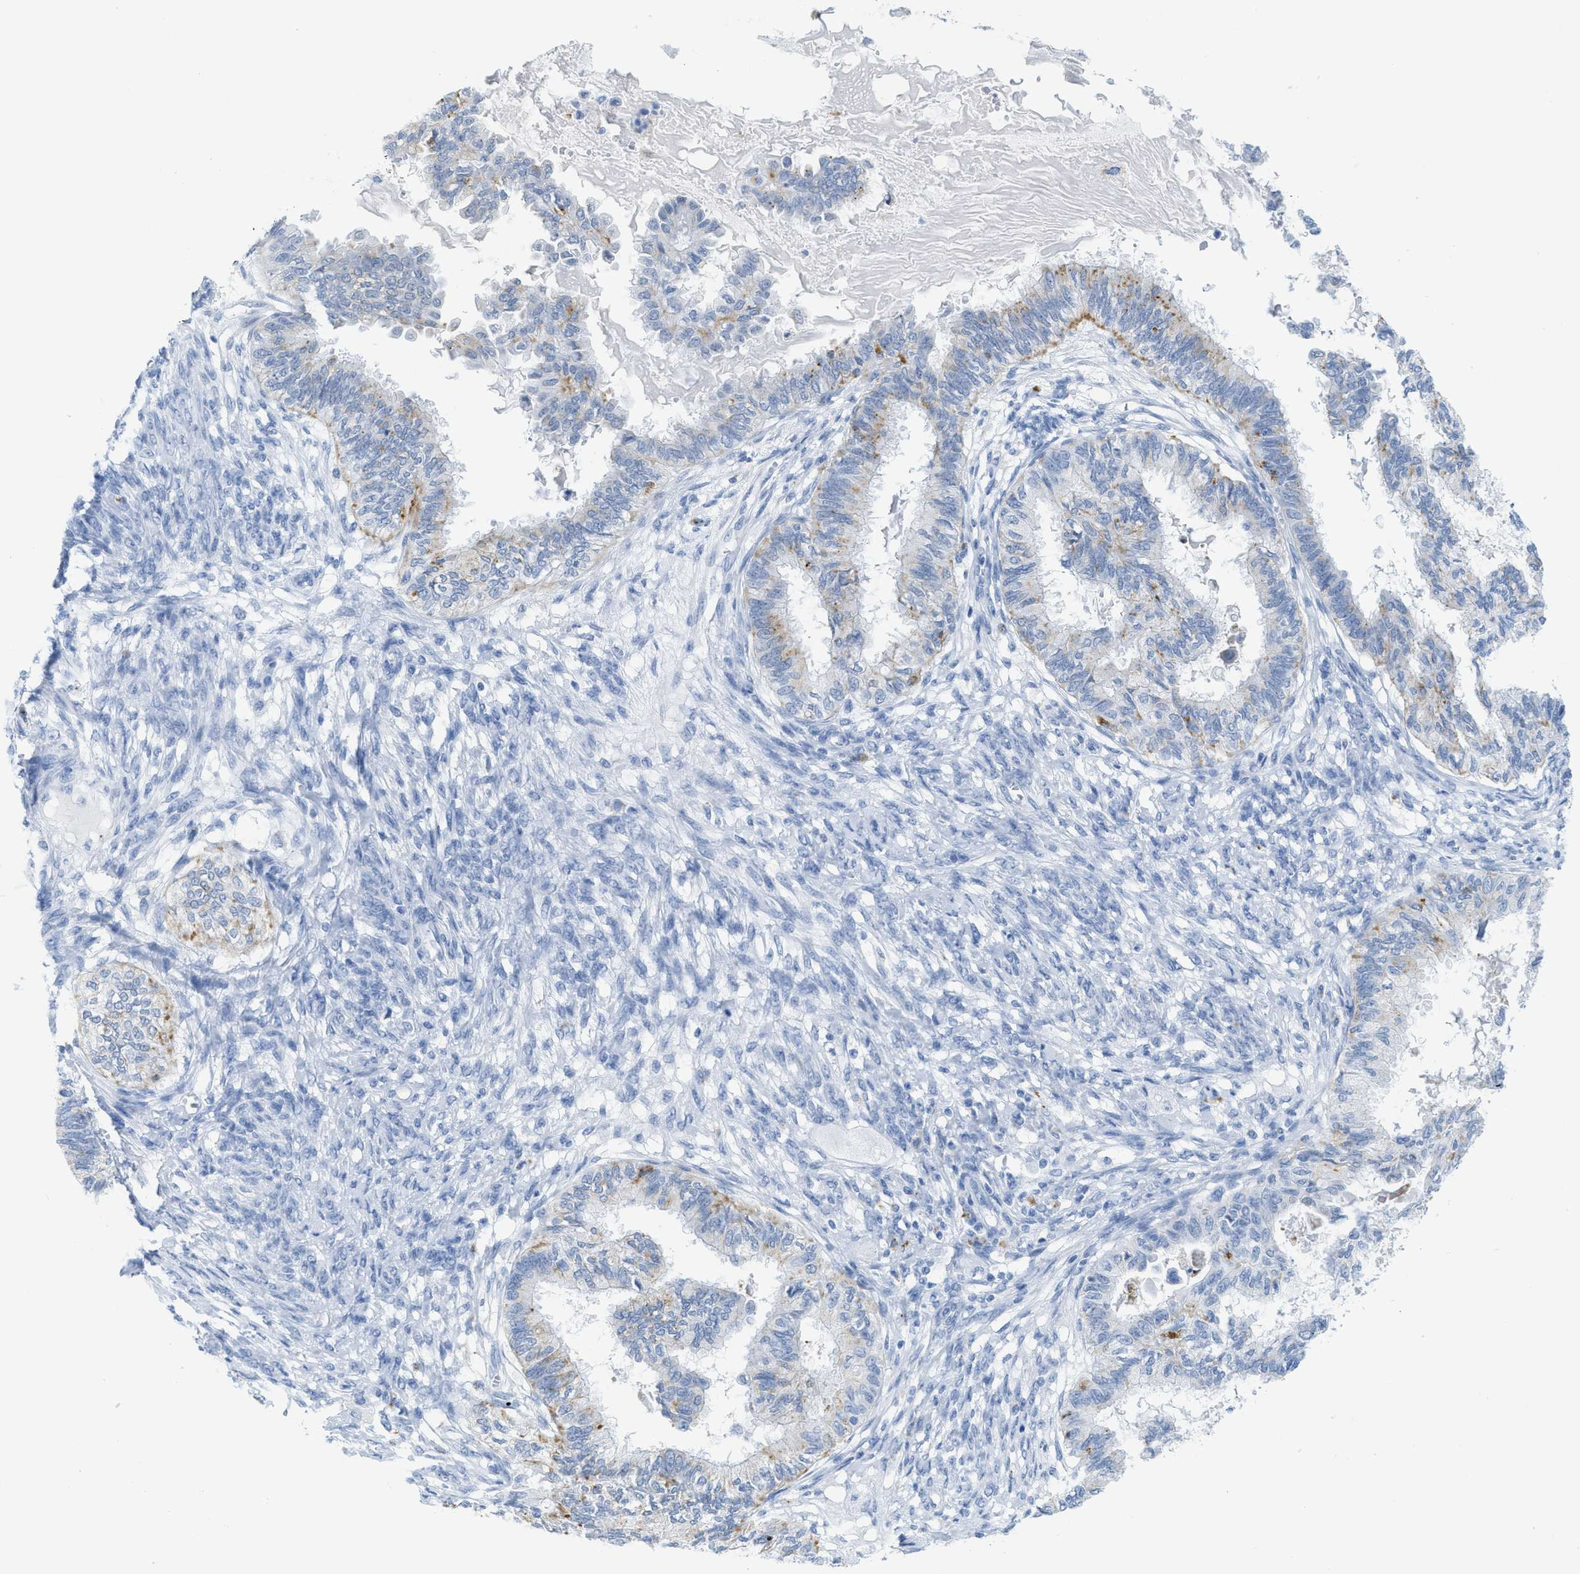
{"staining": {"intensity": "moderate", "quantity": "<25%", "location": "cytoplasmic/membranous"}, "tissue": "cervical cancer", "cell_type": "Tumor cells", "image_type": "cancer", "snomed": [{"axis": "morphology", "description": "Normal tissue, NOS"}, {"axis": "morphology", "description": "Adenocarcinoma, NOS"}, {"axis": "topography", "description": "Cervix"}, {"axis": "topography", "description": "Endometrium"}], "caption": "A high-resolution photomicrograph shows immunohistochemistry (IHC) staining of cervical cancer (adenocarcinoma), which demonstrates moderate cytoplasmic/membranous positivity in about <25% of tumor cells. The staining is performed using DAB brown chromogen to label protein expression. The nuclei are counter-stained blue using hematoxylin.", "gene": "WDR4", "patient": {"sex": "female", "age": 86}}